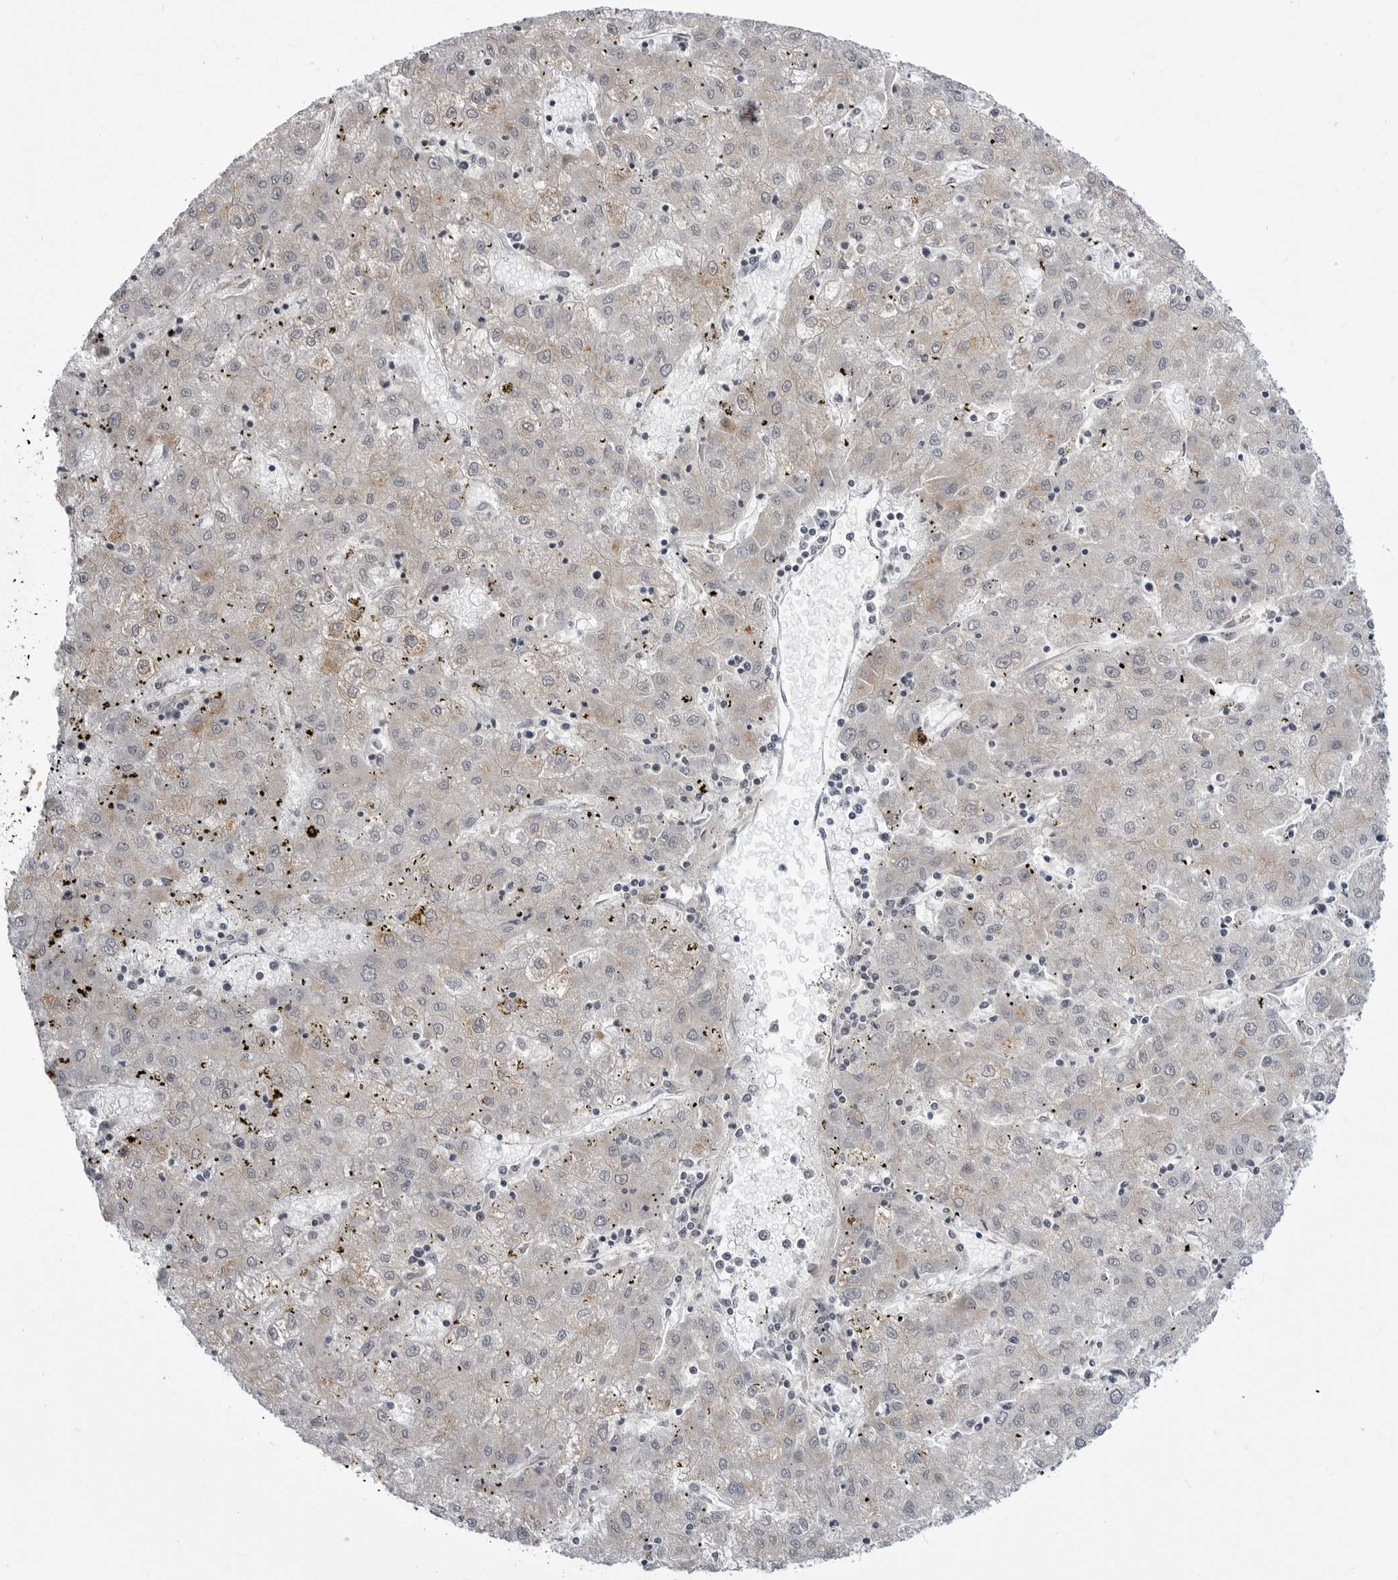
{"staining": {"intensity": "weak", "quantity": "<25%", "location": "cytoplasmic/membranous"}, "tissue": "liver cancer", "cell_type": "Tumor cells", "image_type": "cancer", "snomed": [{"axis": "morphology", "description": "Carcinoma, Hepatocellular, NOS"}, {"axis": "topography", "description": "Liver"}], "caption": "This is a histopathology image of IHC staining of liver cancer, which shows no positivity in tumor cells.", "gene": "CCDC18", "patient": {"sex": "male", "age": 72}}